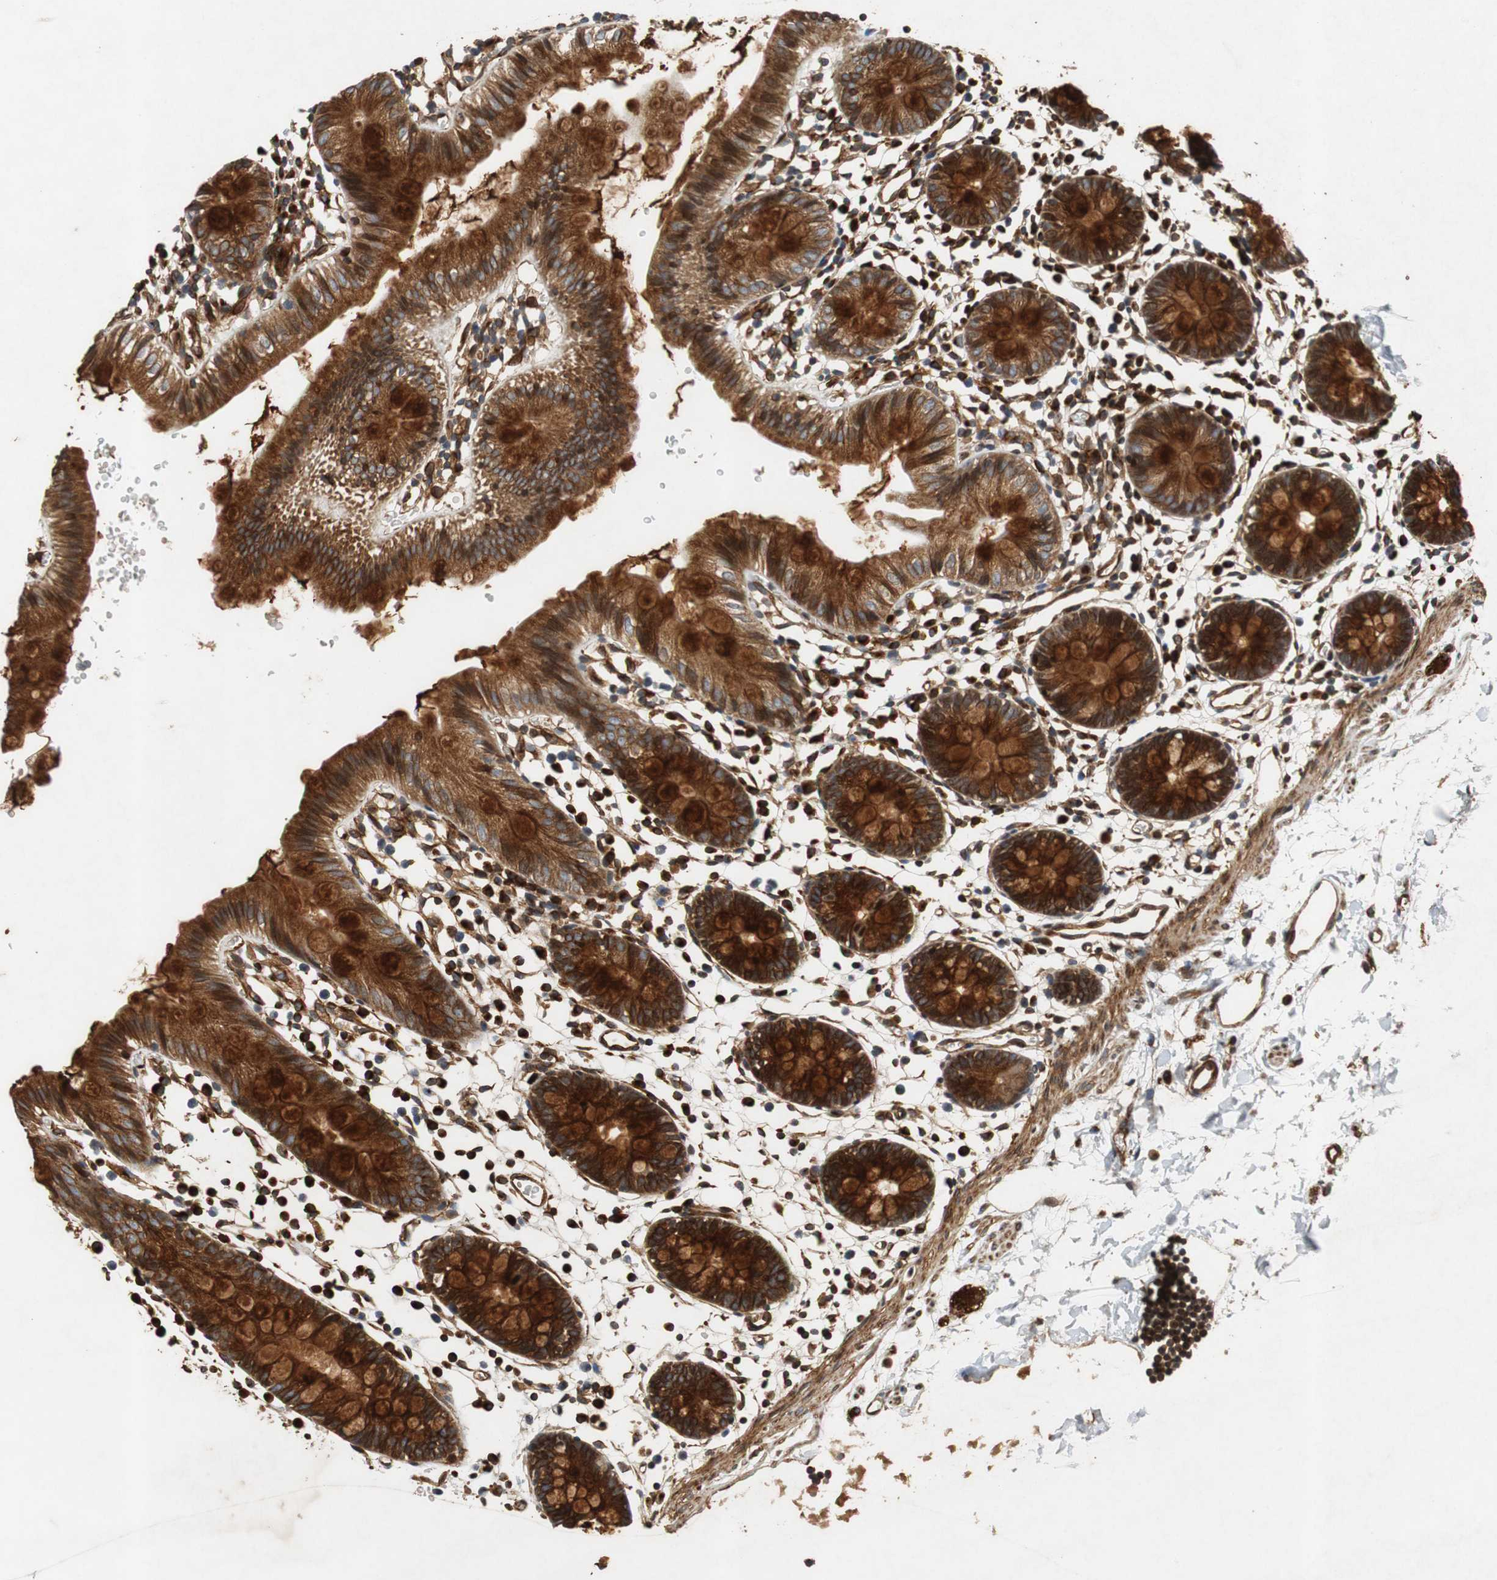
{"staining": {"intensity": "strong", "quantity": ">75%", "location": "cytoplasmic/membranous"}, "tissue": "colon", "cell_type": "Endothelial cells", "image_type": "normal", "snomed": [{"axis": "morphology", "description": "Normal tissue, NOS"}, {"axis": "topography", "description": "Colon"}], "caption": "Immunohistochemistry (IHC) photomicrograph of unremarkable colon: colon stained using IHC demonstrates high levels of strong protein expression localized specifically in the cytoplasmic/membranous of endothelial cells, appearing as a cytoplasmic/membranous brown color.", "gene": "TUBA4A", "patient": {"sex": "male", "age": 14}}